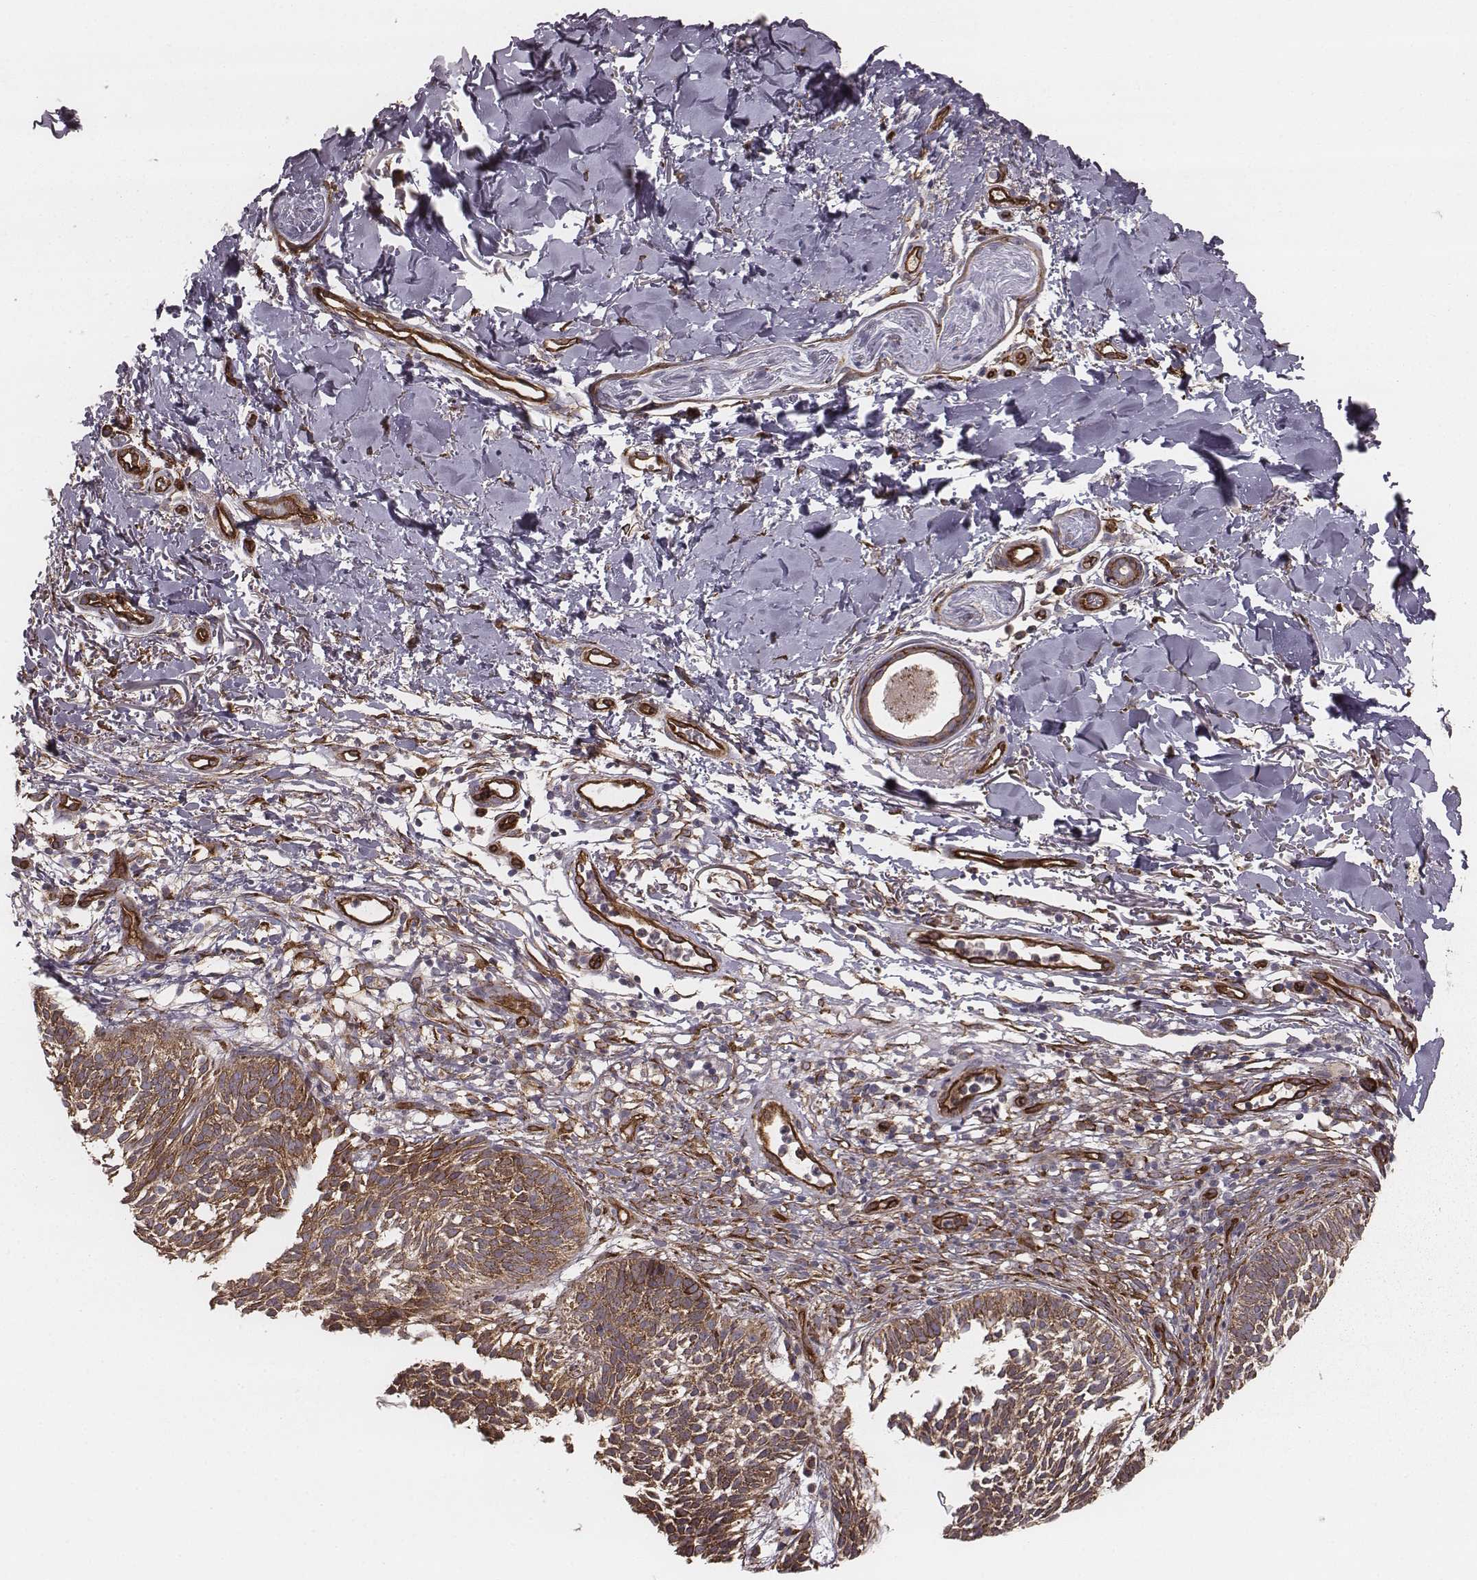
{"staining": {"intensity": "moderate", "quantity": ">75%", "location": "cytoplasmic/membranous"}, "tissue": "skin cancer", "cell_type": "Tumor cells", "image_type": "cancer", "snomed": [{"axis": "morphology", "description": "Basal cell carcinoma"}, {"axis": "topography", "description": "Skin"}], "caption": "Immunohistochemistry staining of skin cancer (basal cell carcinoma), which shows medium levels of moderate cytoplasmic/membranous expression in approximately >75% of tumor cells indicating moderate cytoplasmic/membranous protein staining. The staining was performed using DAB (brown) for protein detection and nuclei were counterstained in hematoxylin (blue).", "gene": "PALMD", "patient": {"sex": "male", "age": 78}}